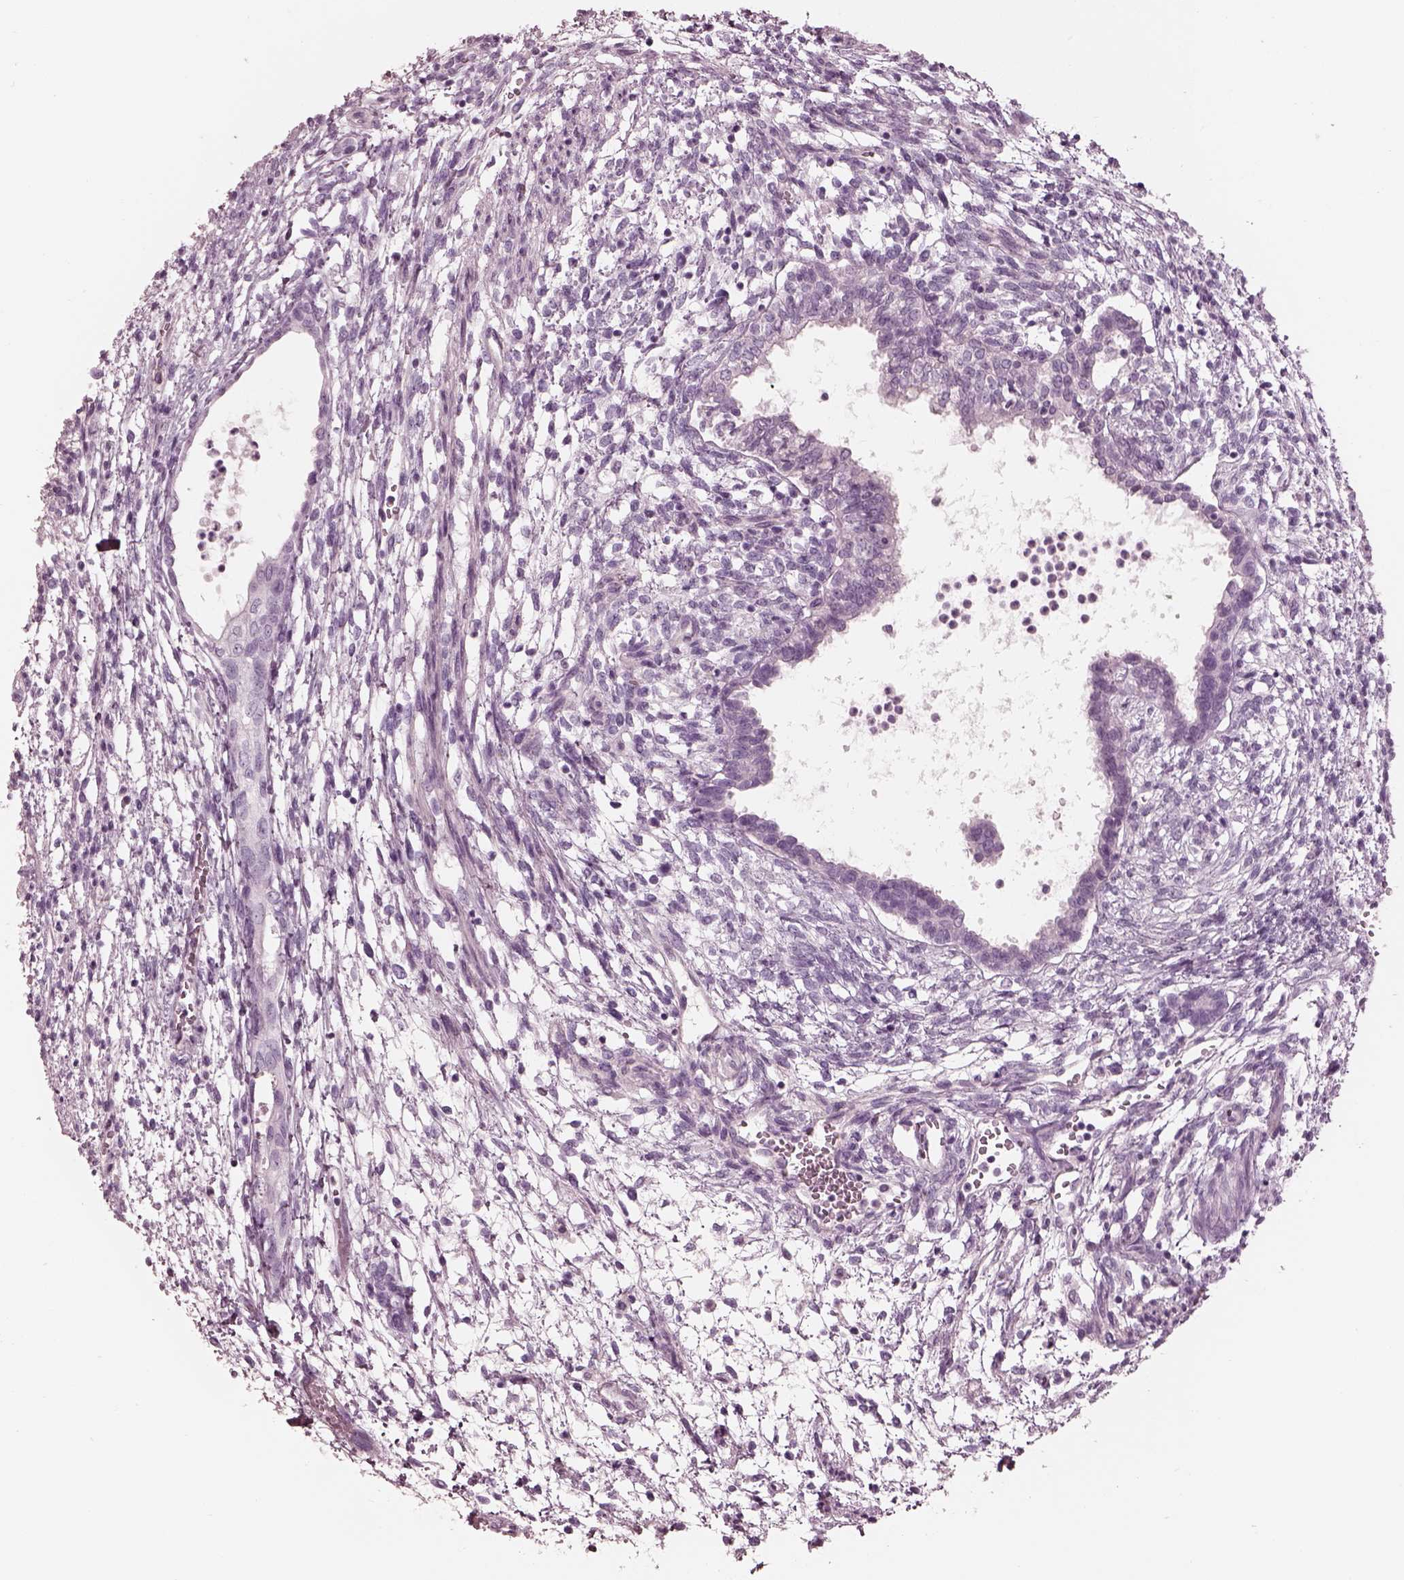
{"staining": {"intensity": "negative", "quantity": "none", "location": "none"}, "tissue": "testis cancer", "cell_type": "Tumor cells", "image_type": "cancer", "snomed": [{"axis": "morphology", "description": "Carcinoma, Embryonal, NOS"}, {"axis": "topography", "description": "Testis"}], "caption": "Tumor cells show no significant protein staining in embryonal carcinoma (testis). The staining was performed using DAB (3,3'-diaminobenzidine) to visualize the protein expression in brown, while the nuclei were stained in blue with hematoxylin (Magnification: 20x).", "gene": "CADM2", "patient": {"sex": "male", "age": 37}}